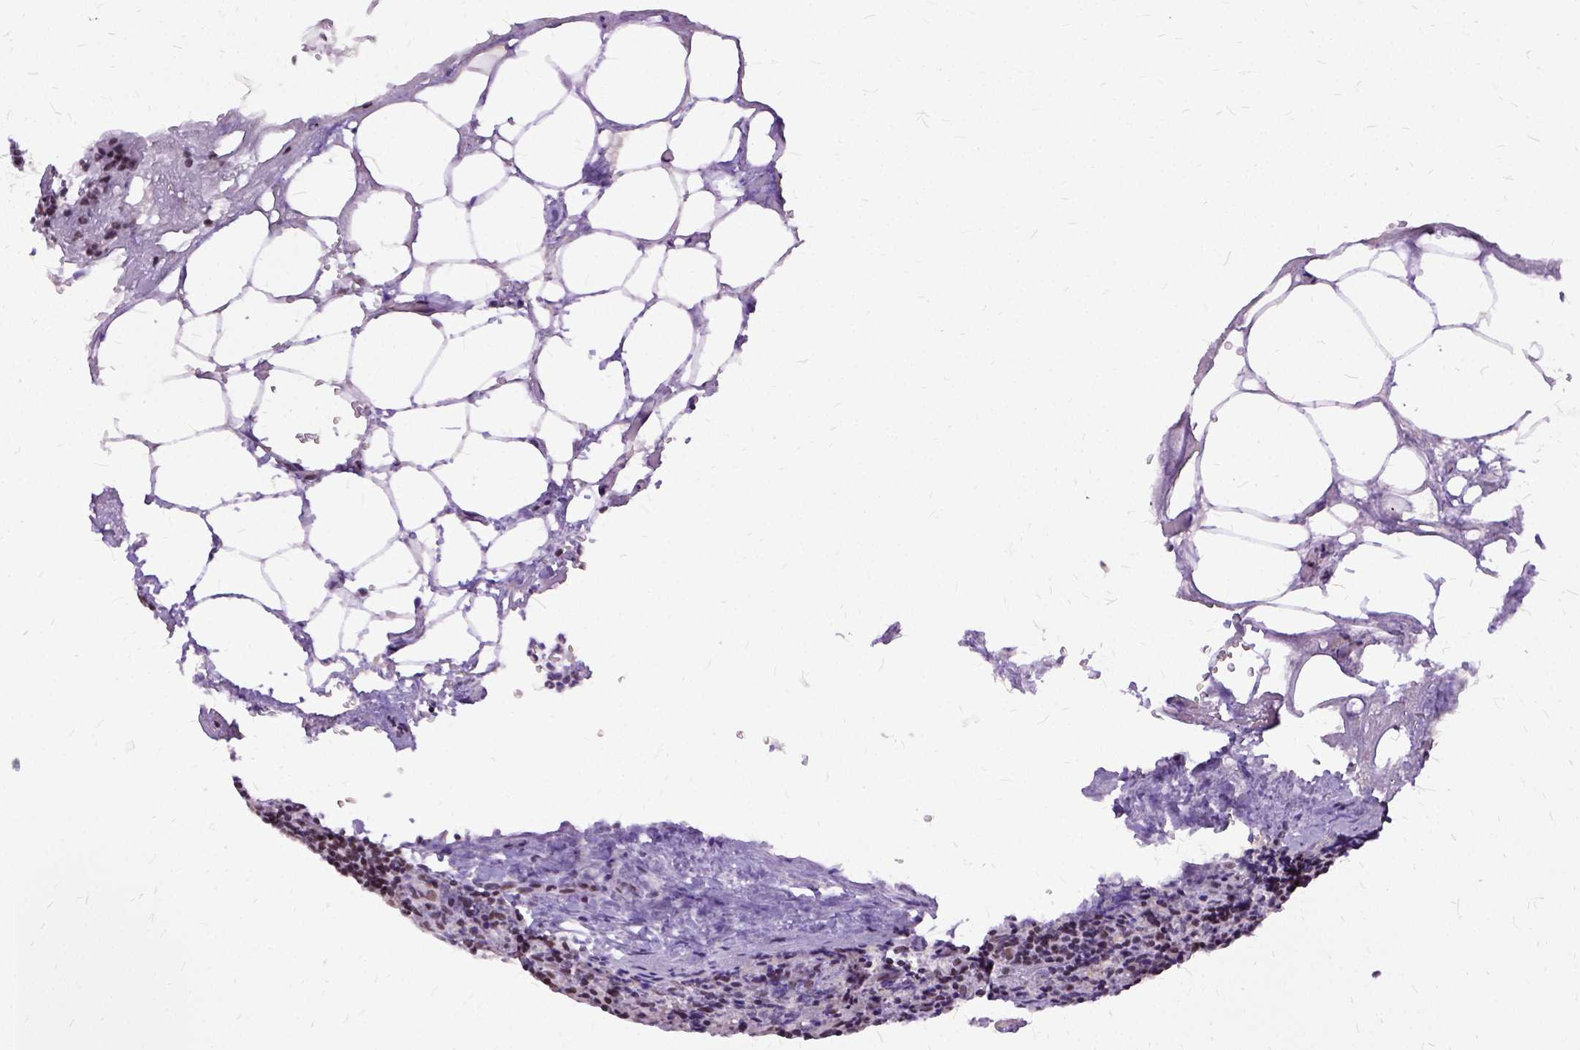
{"staining": {"intensity": "moderate", "quantity": "<25%", "location": "nuclear"}, "tissue": "lymph node", "cell_type": "Non-germinal center cells", "image_type": "normal", "snomed": [{"axis": "morphology", "description": "Normal tissue, NOS"}, {"axis": "topography", "description": "Lymph node"}], "caption": "The micrograph shows a brown stain indicating the presence of a protein in the nuclear of non-germinal center cells in lymph node. (DAB = brown stain, brightfield microscopy at high magnification).", "gene": "SETD1A", "patient": {"sex": "male", "age": 67}}